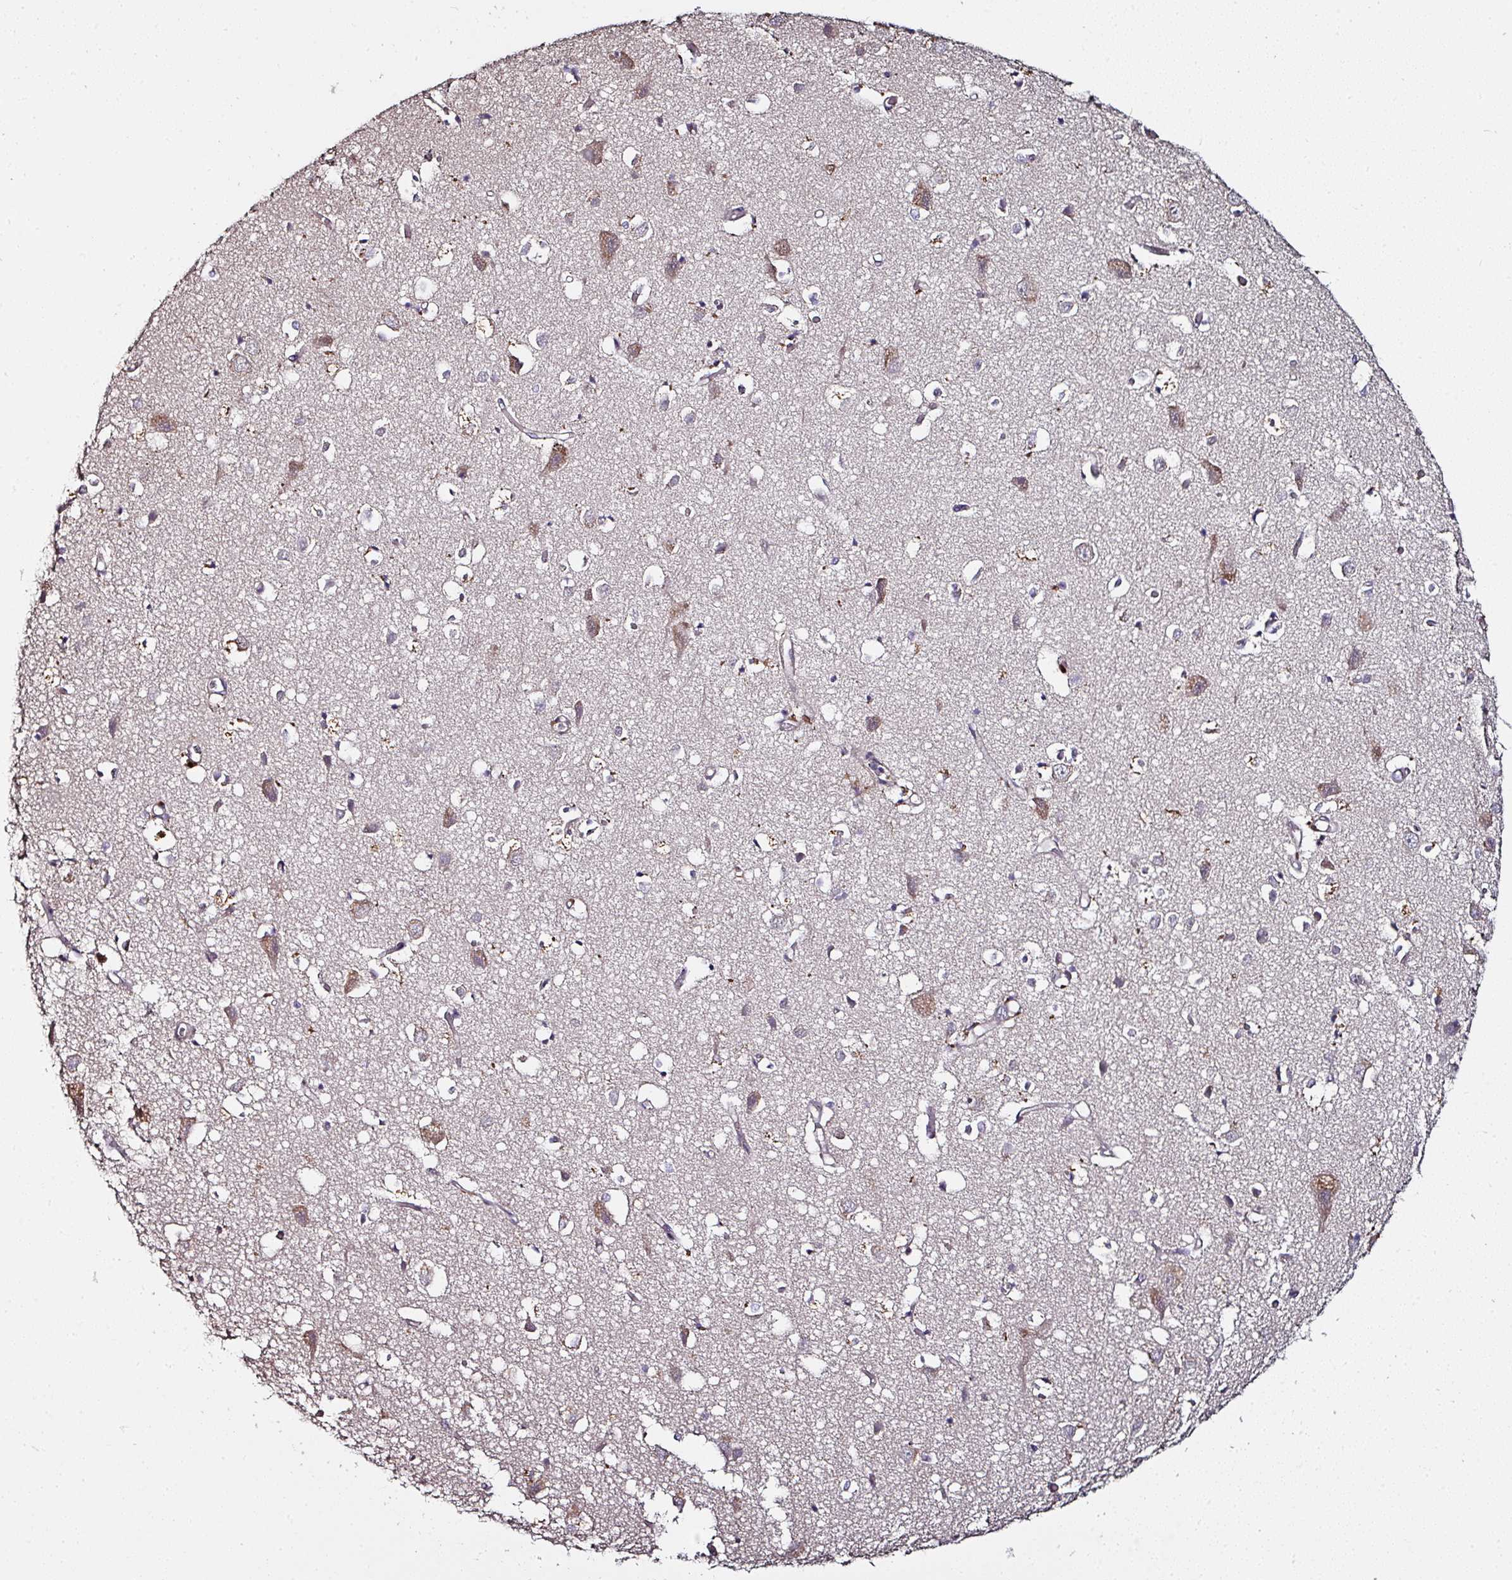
{"staining": {"intensity": "weak", "quantity": "25%-75%", "location": "cytoplasmic/membranous"}, "tissue": "cerebral cortex", "cell_type": "Endothelial cells", "image_type": "normal", "snomed": [{"axis": "morphology", "description": "Normal tissue, NOS"}, {"axis": "topography", "description": "Cerebral cortex"}], "caption": "Protein expression analysis of benign human cerebral cortex reveals weak cytoplasmic/membranous expression in approximately 25%-75% of endothelial cells. (DAB IHC, brown staining for protein, blue staining for nuclei).", "gene": "CTDSP2", "patient": {"sex": "male", "age": 70}}